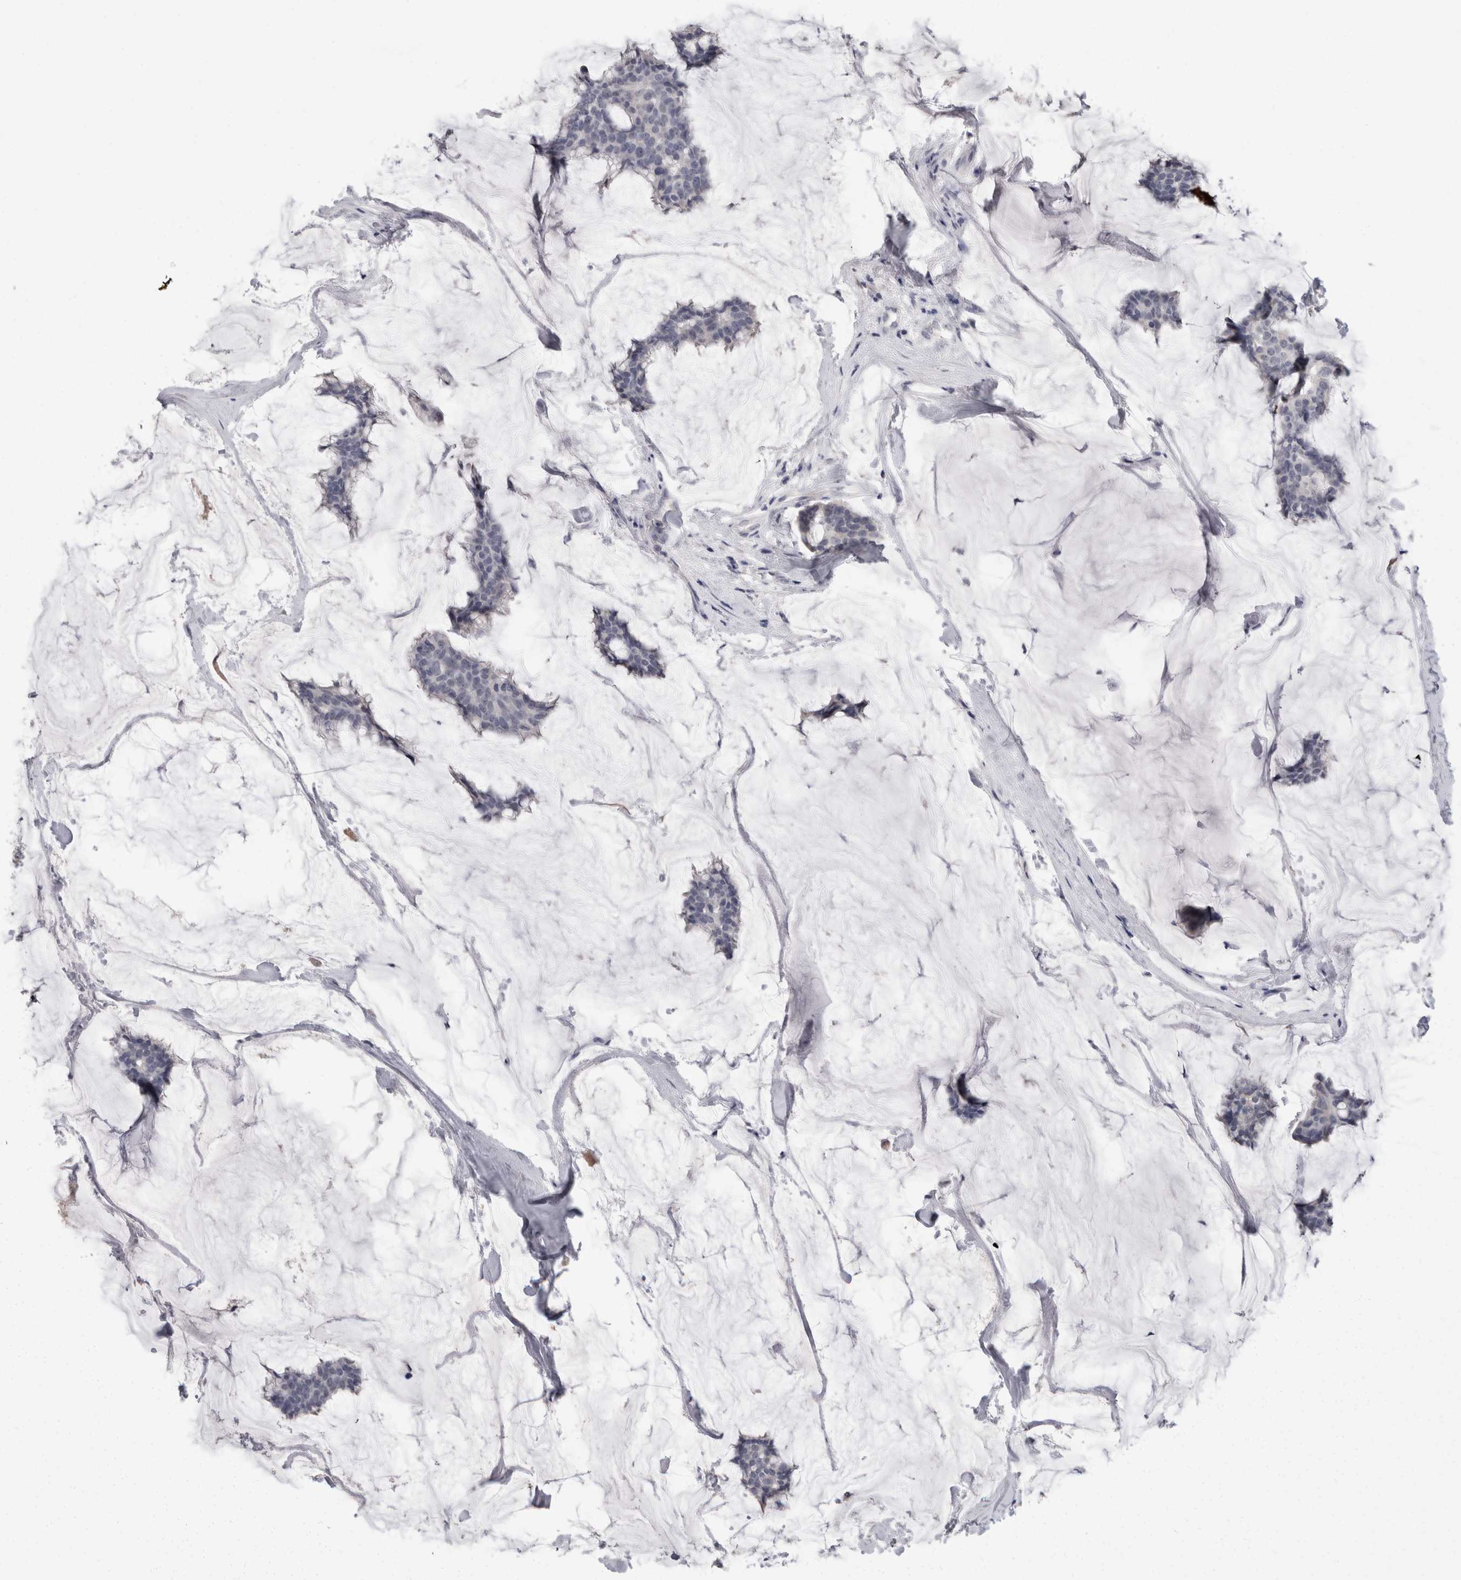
{"staining": {"intensity": "negative", "quantity": "none", "location": "none"}, "tissue": "breast cancer", "cell_type": "Tumor cells", "image_type": "cancer", "snomed": [{"axis": "morphology", "description": "Duct carcinoma"}, {"axis": "topography", "description": "Breast"}], "caption": "The photomicrograph demonstrates no staining of tumor cells in breast cancer.", "gene": "FHOD3", "patient": {"sex": "female", "age": 93}}